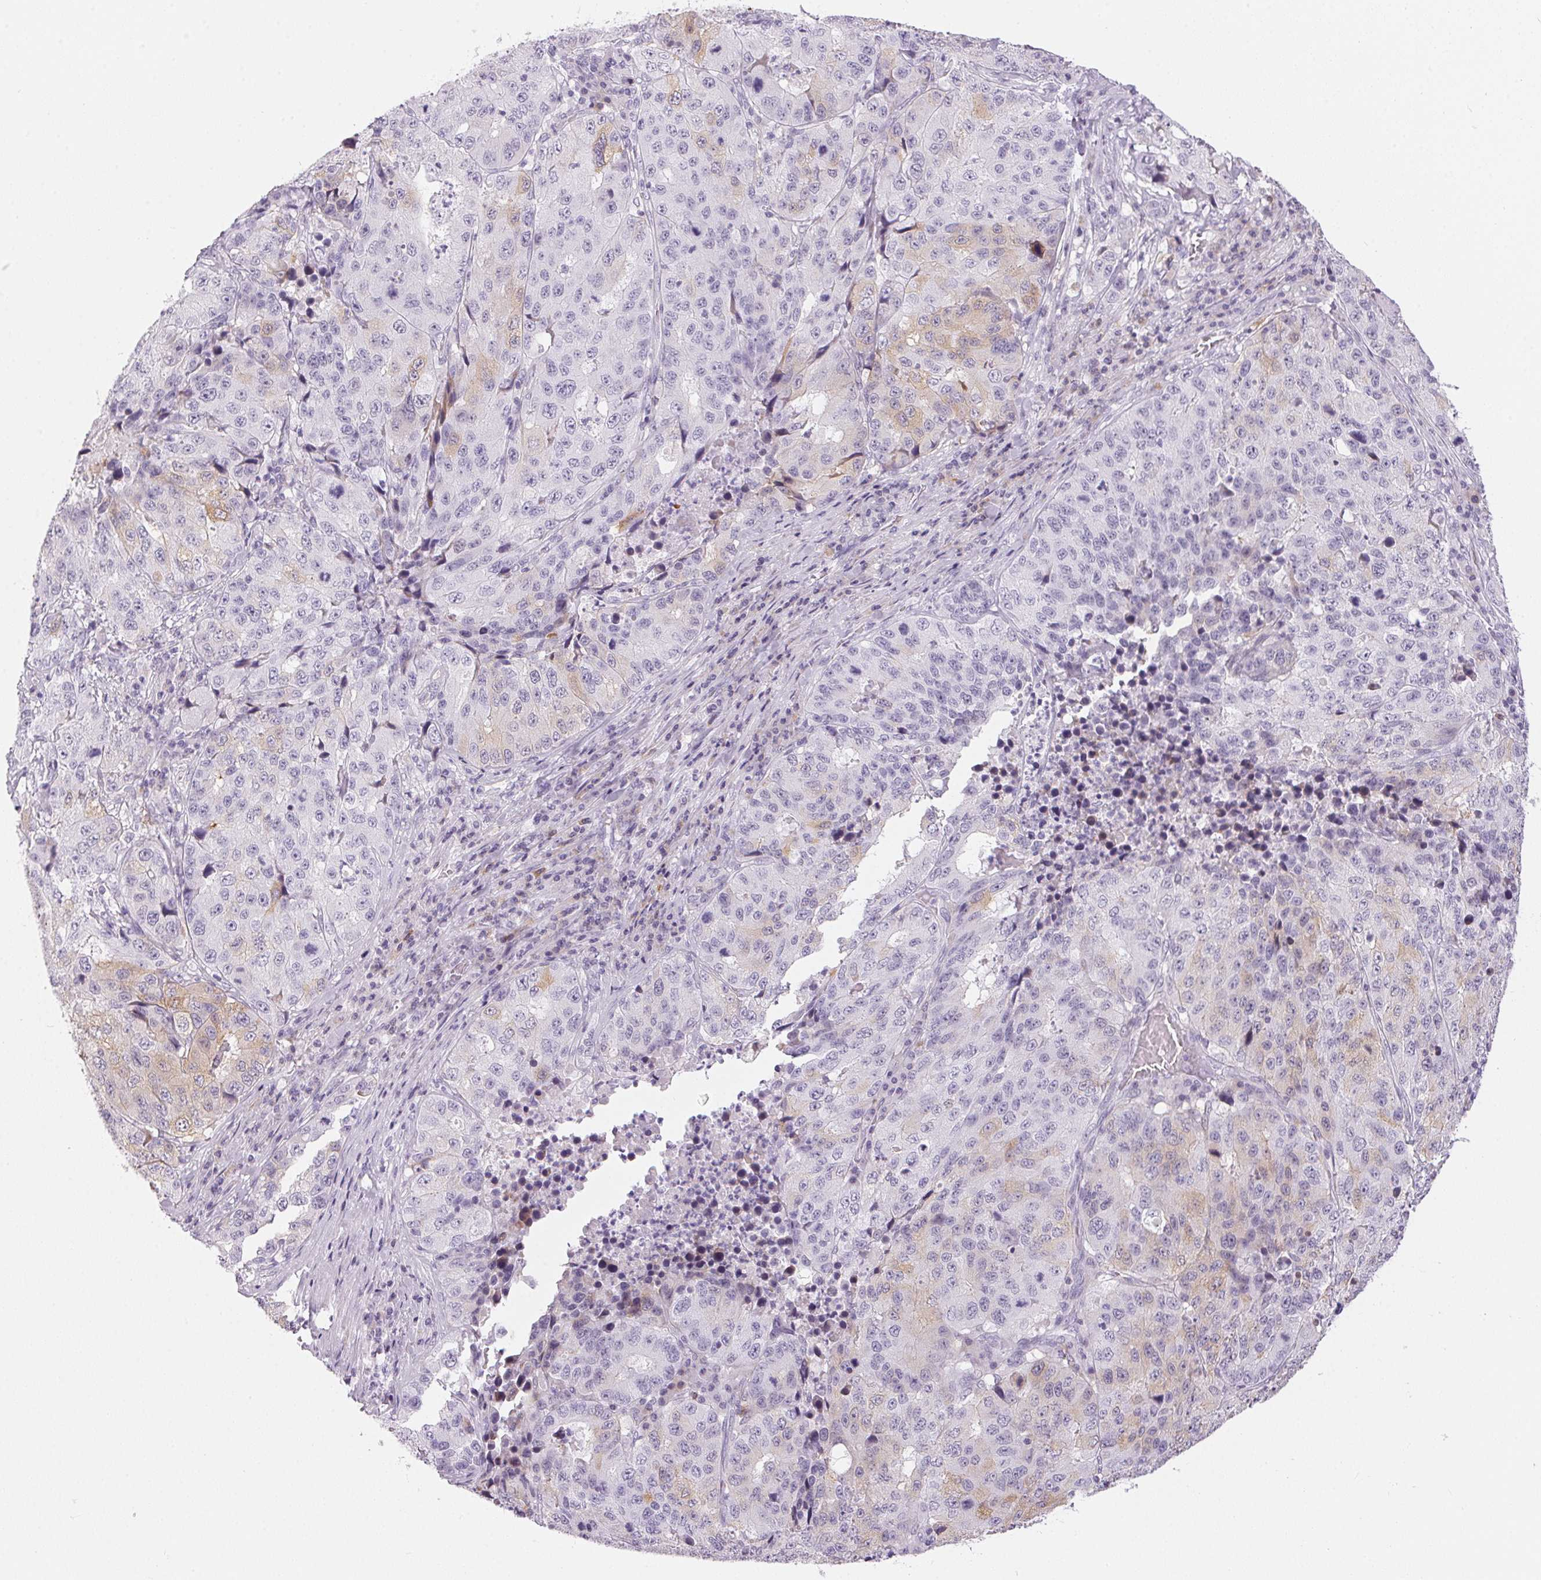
{"staining": {"intensity": "weak", "quantity": "<25%", "location": "cytoplasmic/membranous"}, "tissue": "stomach cancer", "cell_type": "Tumor cells", "image_type": "cancer", "snomed": [{"axis": "morphology", "description": "Adenocarcinoma, NOS"}, {"axis": "topography", "description": "Stomach"}], "caption": "DAB immunohistochemical staining of human adenocarcinoma (stomach) displays no significant staining in tumor cells.", "gene": "CADPS", "patient": {"sex": "male", "age": 71}}